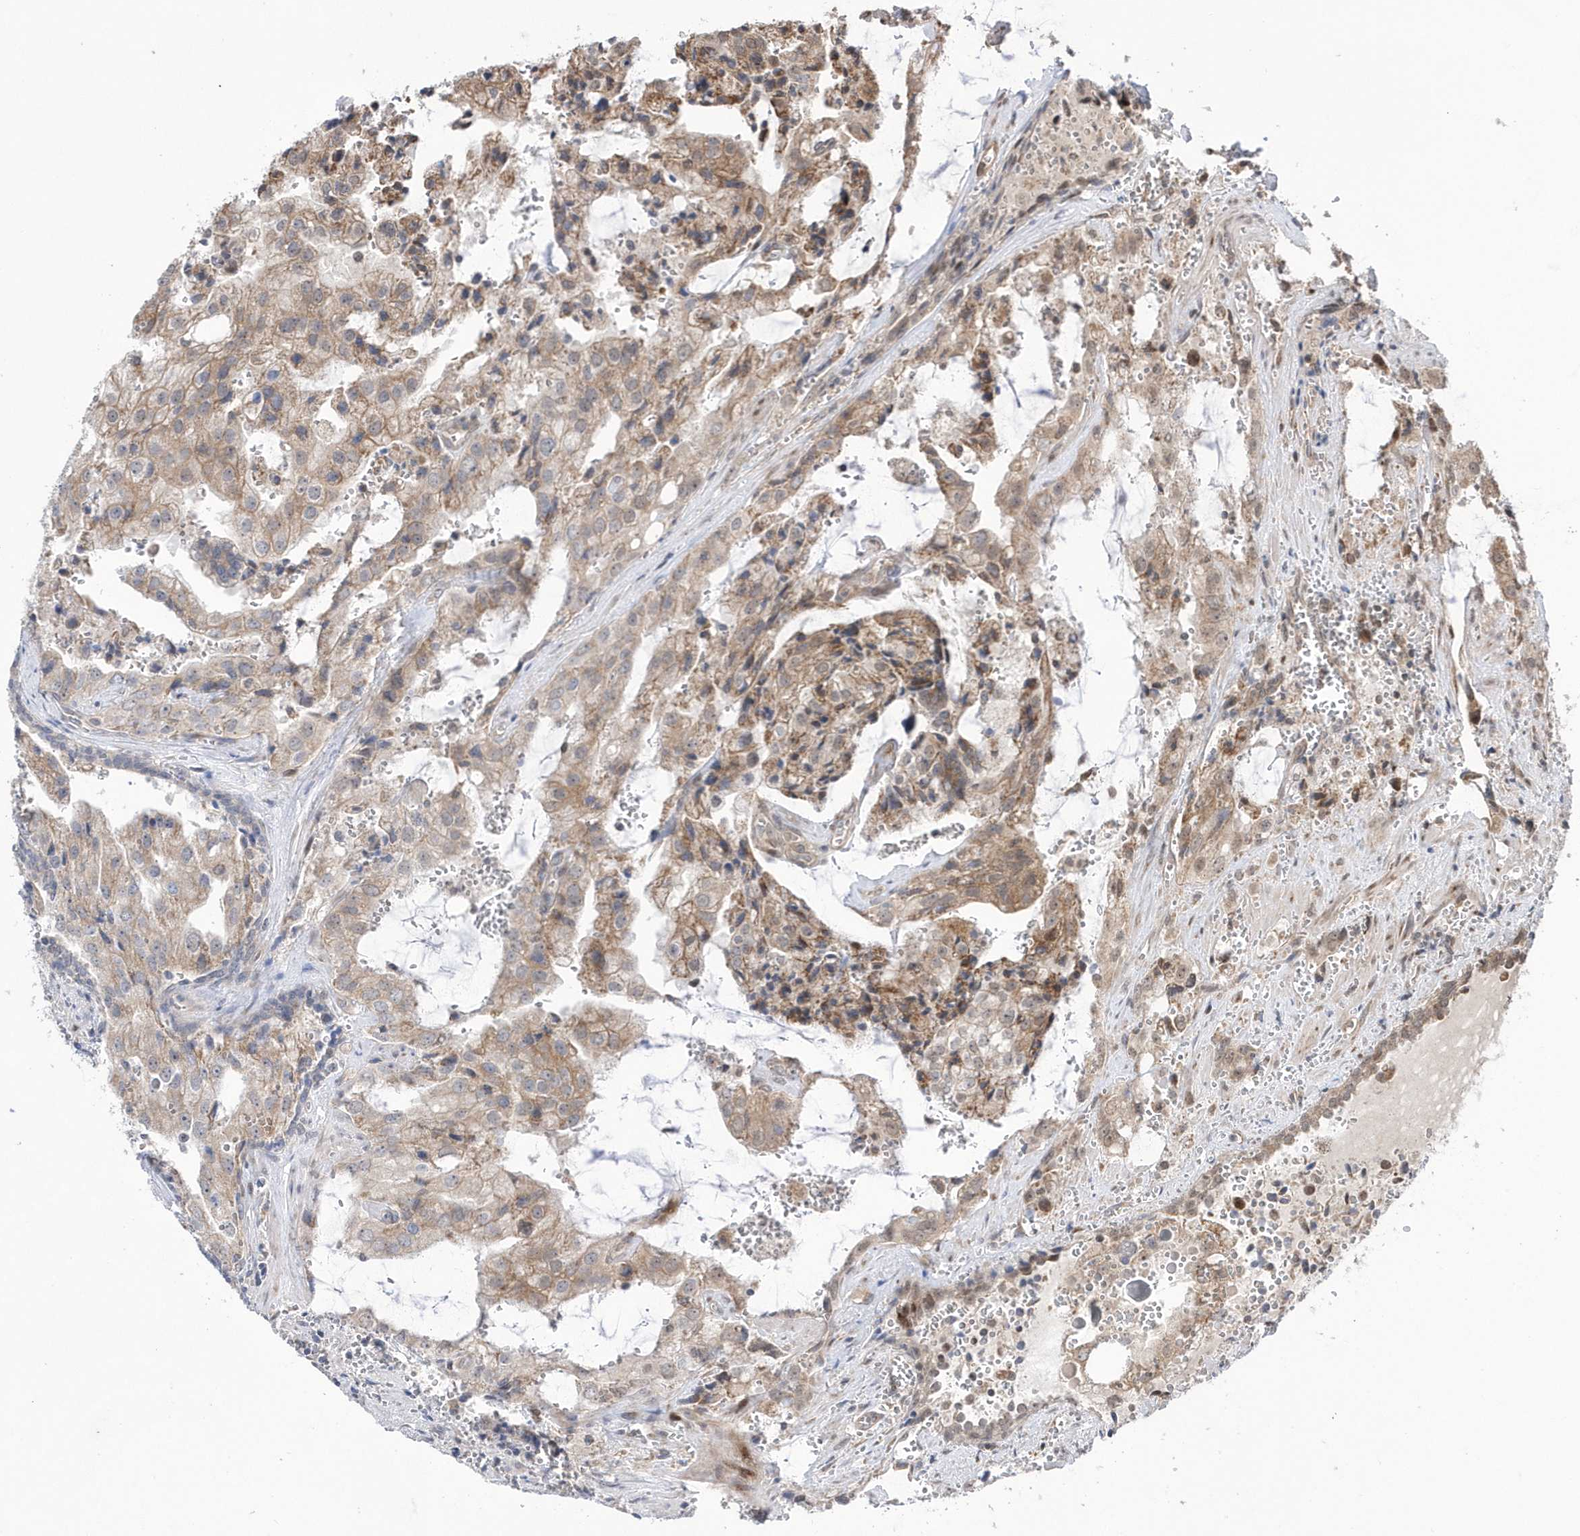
{"staining": {"intensity": "moderate", "quantity": "25%-75%", "location": "cytoplasmic/membranous"}, "tissue": "prostate cancer", "cell_type": "Tumor cells", "image_type": "cancer", "snomed": [{"axis": "morphology", "description": "Adenocarcinoma, High grade"}, {"axis": "topography", "description": "Prostate"}], "caption": "Moderate cytoplasmic/membranous expression for a protein is appreciated in about 25%-75% of tumor cells of prostate cancer (high-grade adenocarcinoma) using immunohistochemistry.", "gene": "DALRD3", "patient": {"sex": "male", "age": 68}}